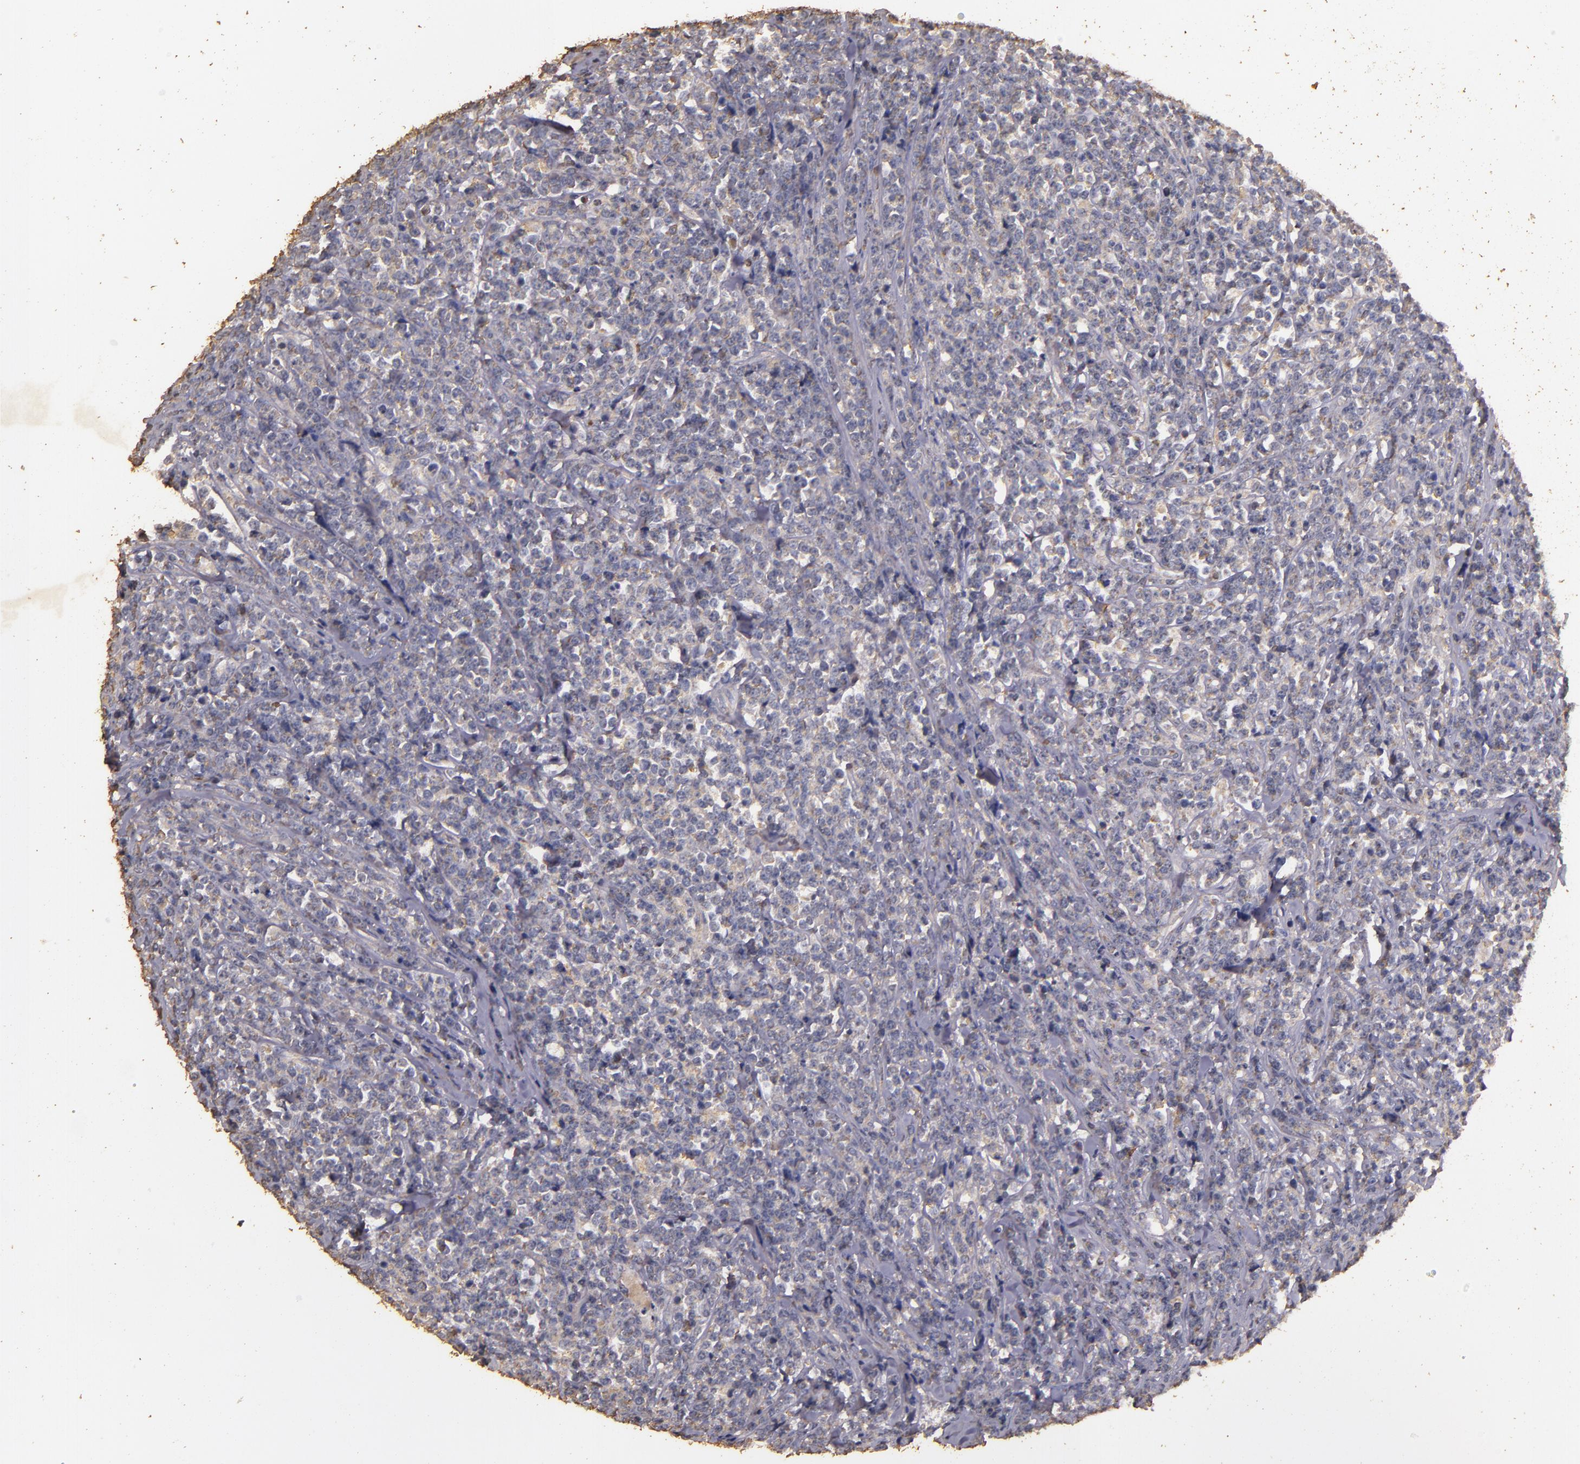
{"staining": {"intensity": "negative", "quantity": "none", "location": "none"}, "tissue": "lymphoma", "cell_type": "Tumor cells", "image_type": "cancer", "snomed": [{"axis": "morphology", "description": "Malignant lymphoma, non-Hodgkin's type, High grade"}, {"axis": "topography", "description": "Small intestine"}, {"axis": "topography", "description": "Colon"}], "caption": "High magnification brightfield microscopy of malignant lymphoma, non-Hodgkin's type (high-grade) stained with DAB (brown) and counterstained with hematoxylin (blue): tumor cells show no significant expression.", "gene": "BCL2L13", "patient": {"sex": "male", "age": 8}}